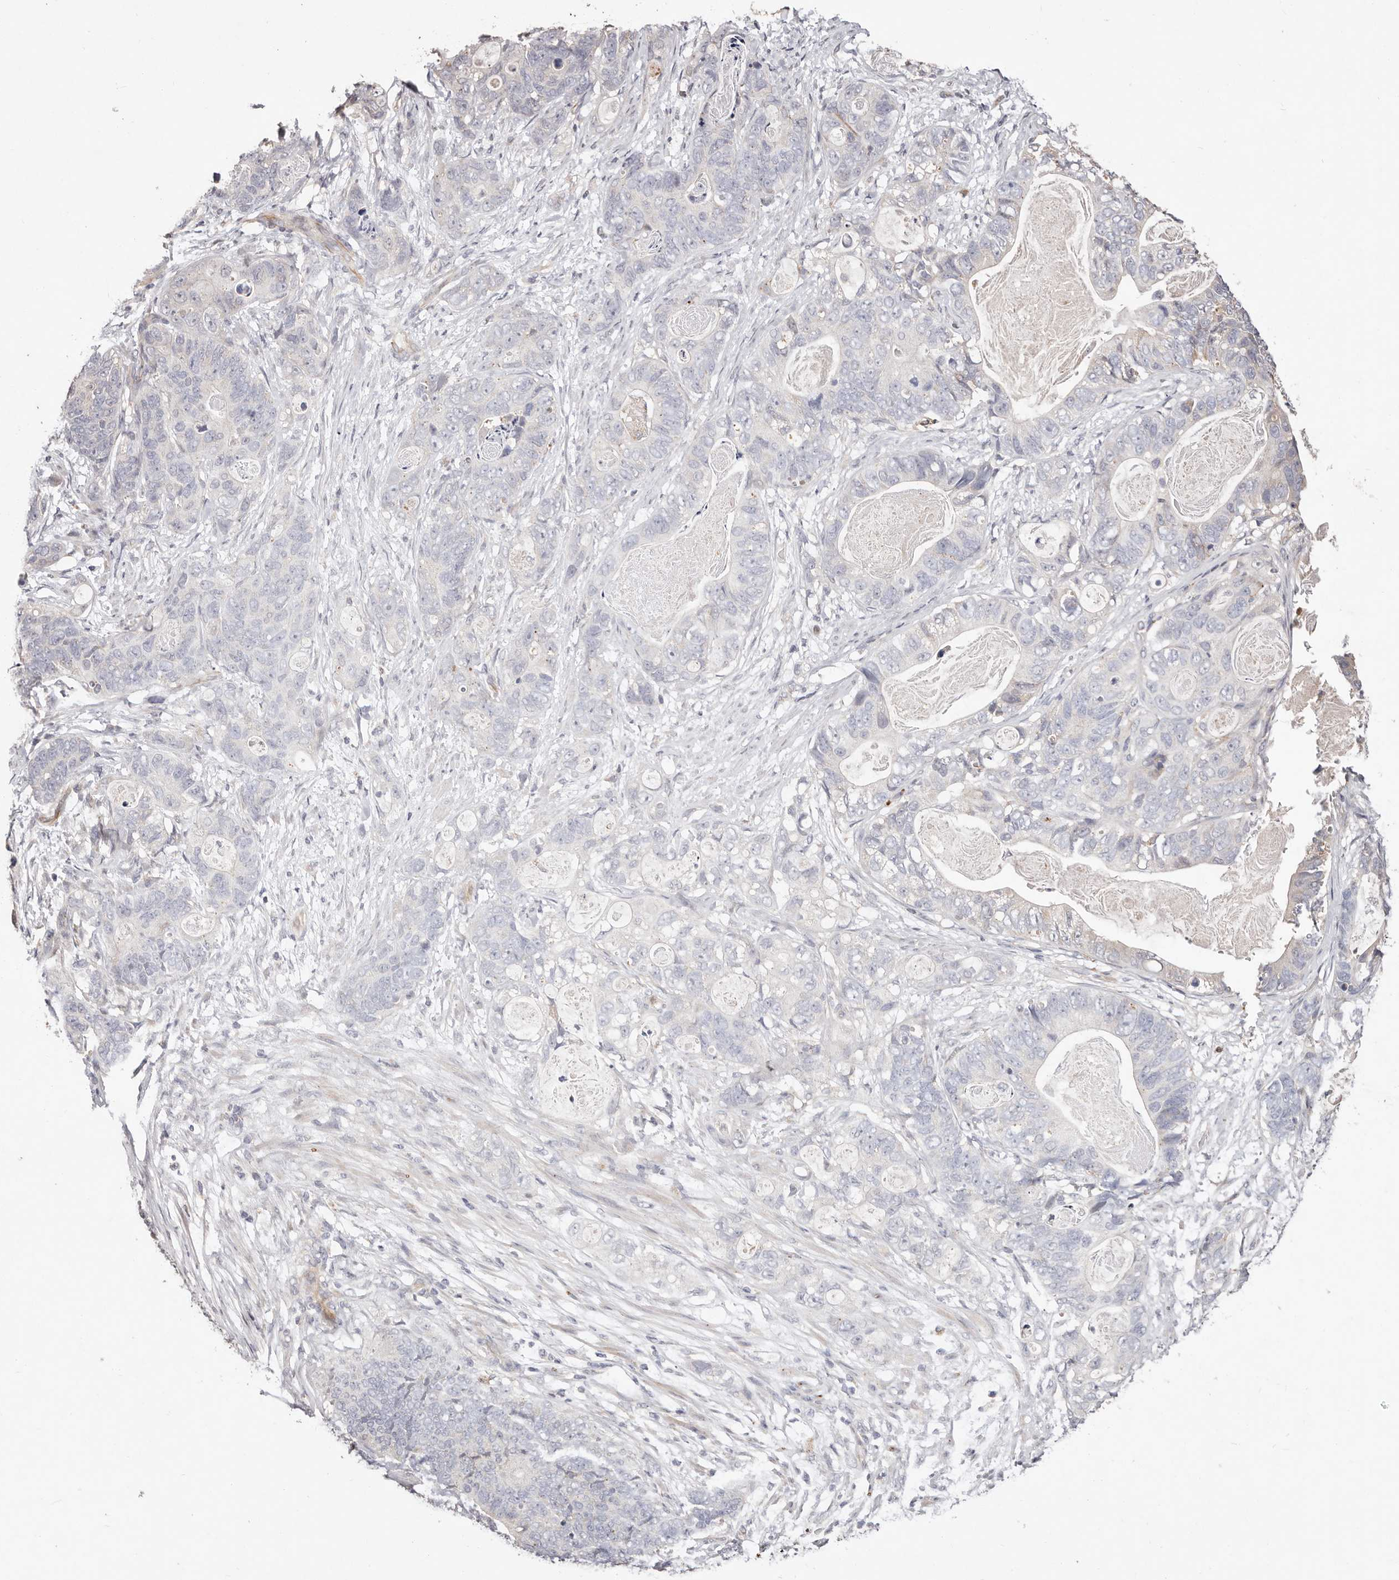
{"staining": {"intensity": "negative", "quantity": "none", "location": "none"}, "tissue": "stomach cancer", "cell_type": "Tumor cells", "image_type": "cancer", "snomed": [{"axis": "morphology", "description": "Normal tissue, NOS"}, {"axis": "morphology", "description": "Adenocarcinoma, NOS"}, {"axis": "topography", "description": "Stomach"}], "caption": "Protein analysis of adenocarcinoma (stomach) reveals no significant staining in tumor cells. The staining was performed using DAB to visualize the protein expression in brown, while the nuclei were stained in blue with hematoxylin (Magnification: 20x).", "gene": "THBS3", "patient": {"sex": "female", "age": 89}}